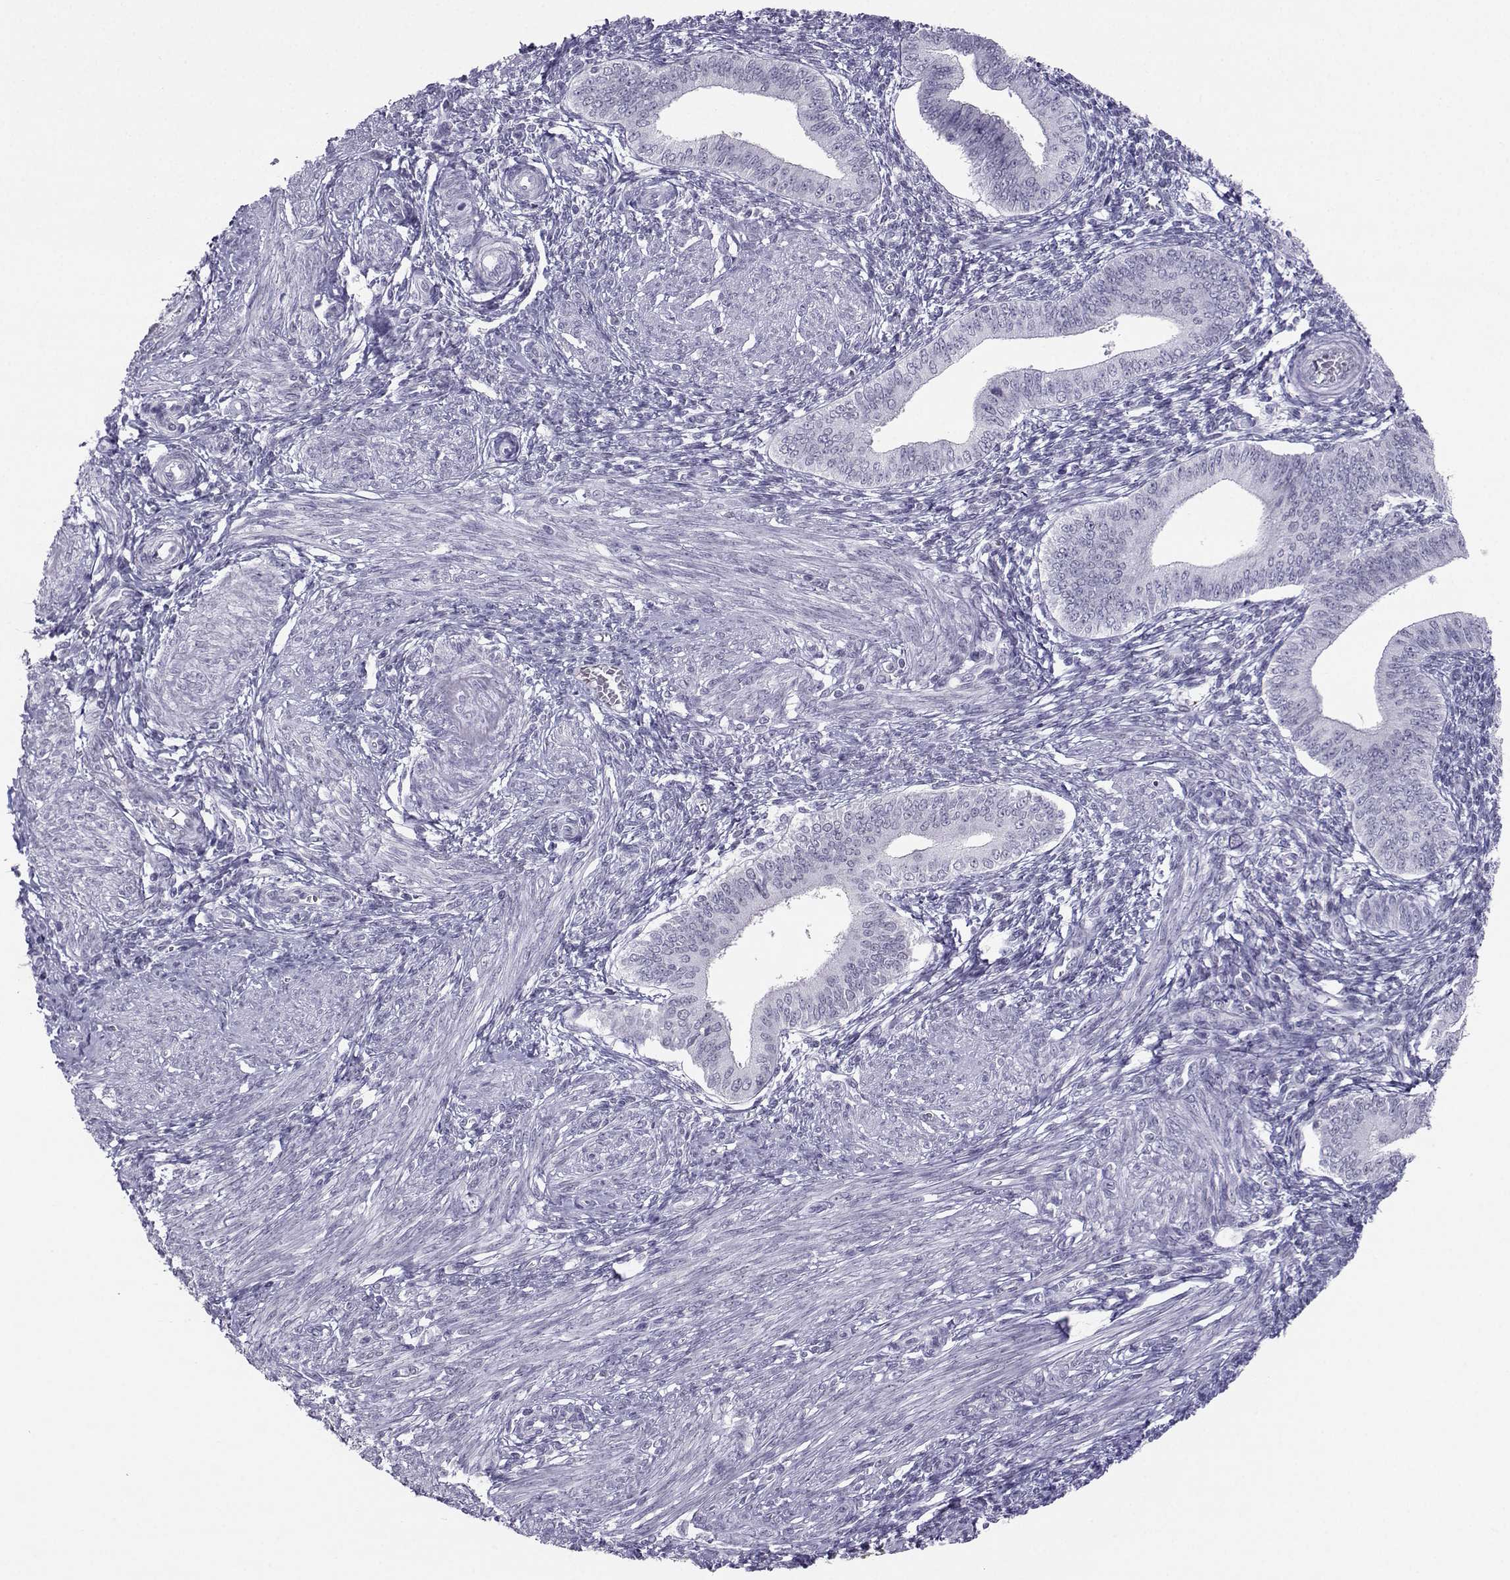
{"staining": {"intensity": "negative", "quantity": "none", "location": "none"}, "tissue": "endometrium", "cell_type": "Cells in endometrial stroma", "image_type": "normal", "snomed": [{"axis": "morphology", "description": "Normal tissue, NOS"}, {"axis": "topography", "description": "Endometrium"}], "caption": "Photomicrograph shows no protein expression in cells in endometrial stroma of normal endometrium. The staining was performed using DAB (3,3'-diaminobenzidine) to visualize the protein expression in brown, while the nuclei were stained in blue with hematoxylin (Magnification: 20x).", "gene": "LHX1", "patient": {"sex": "female", "age": 42}}